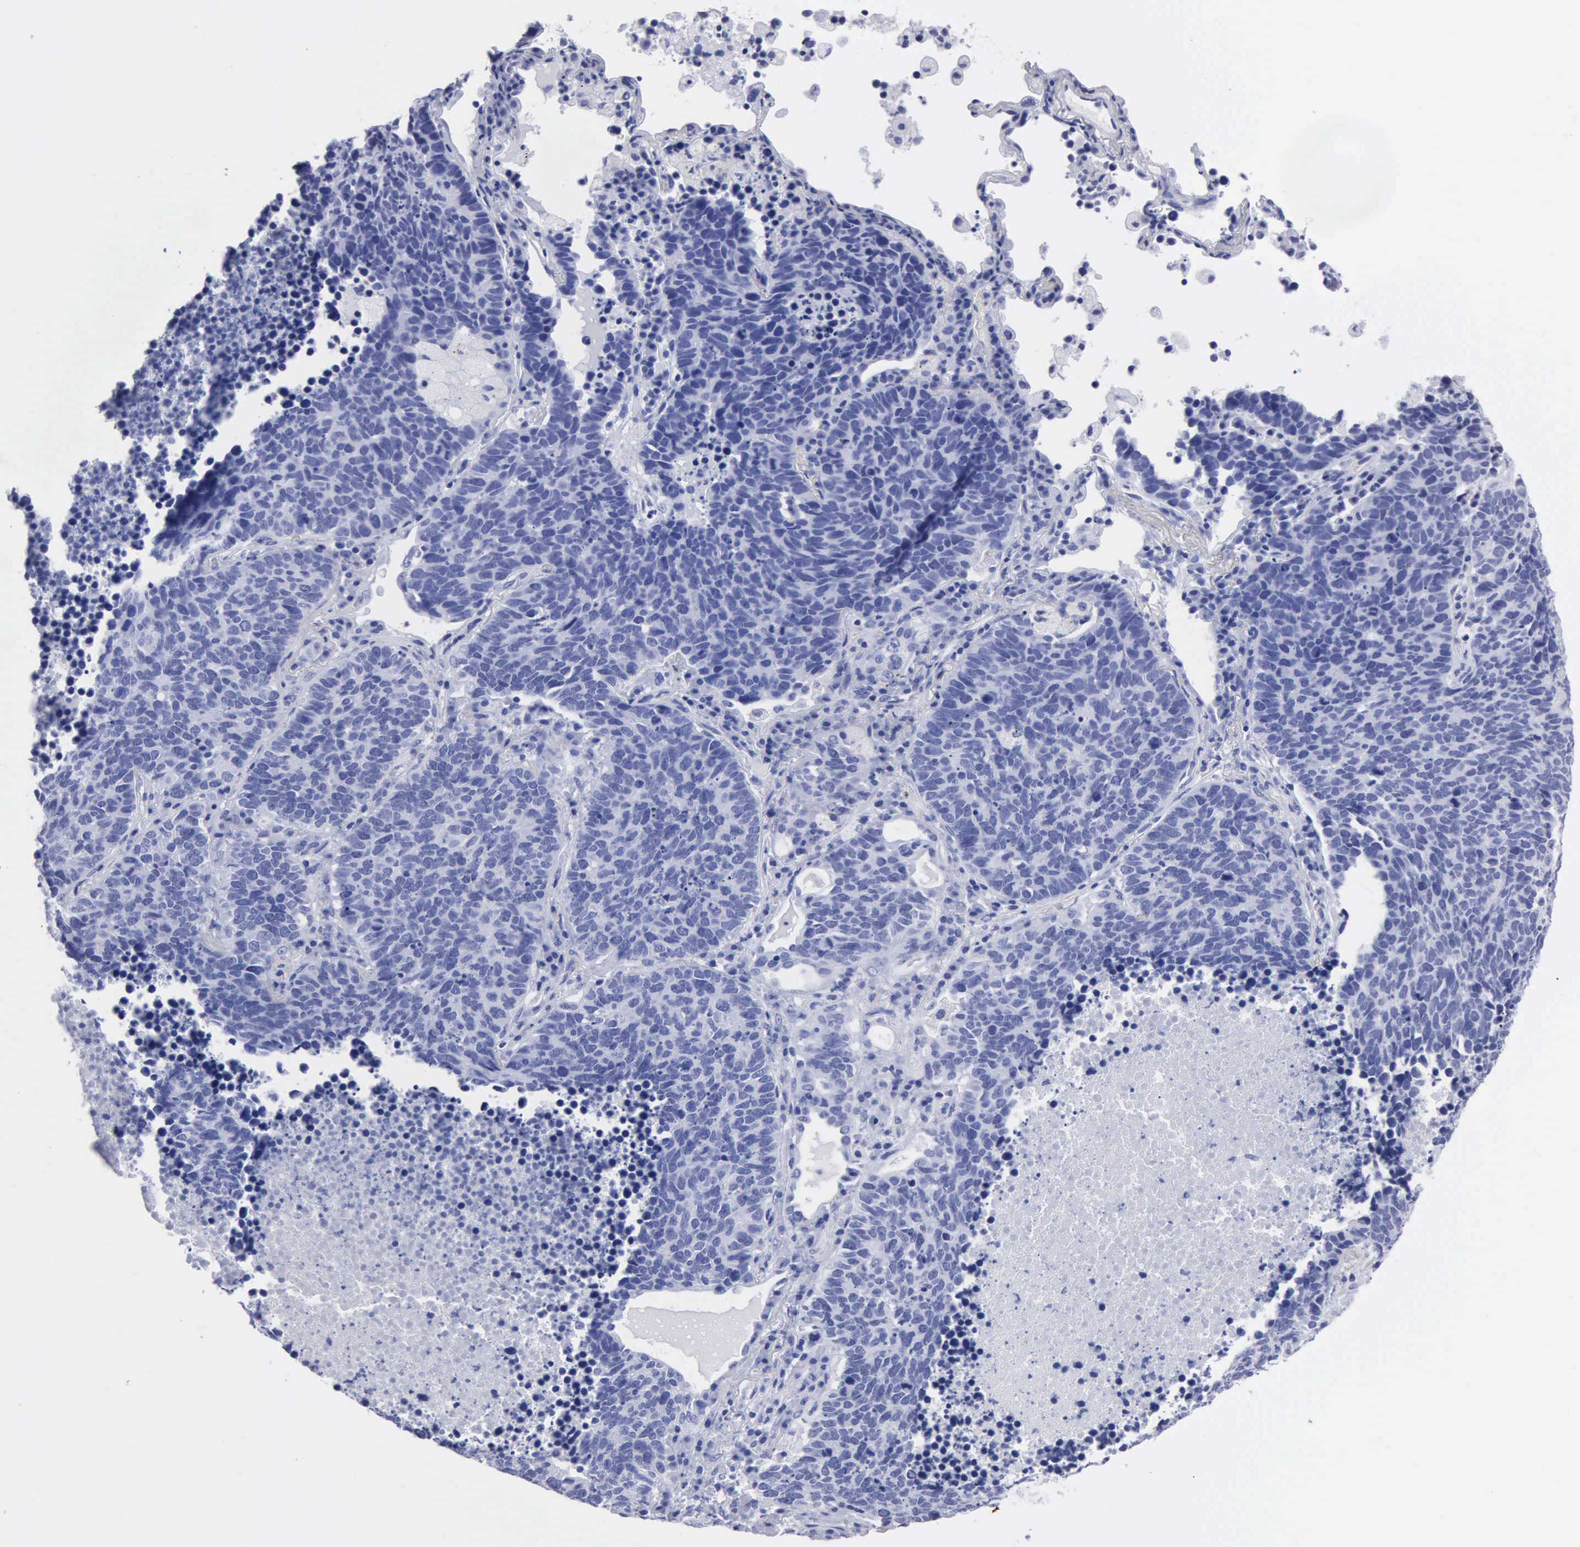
{"staining": {"intensity": "negative", "quantity": "none", "location": "none"}, "tissue": "lung cancer", "cell_type": "Tumor cells", "image_type": "cancer", "snomed": [{"axis": "morphology", "description": "Neoplasm, malignant, NOS"}, {"axis": "topography", "description": "Lung"}], "caption": "Tumor cells are negative for protein expression in human malignant neoplasm (lung).", "gene": "CYP19A1", "patient": {"sex": "female", "age": 75}}